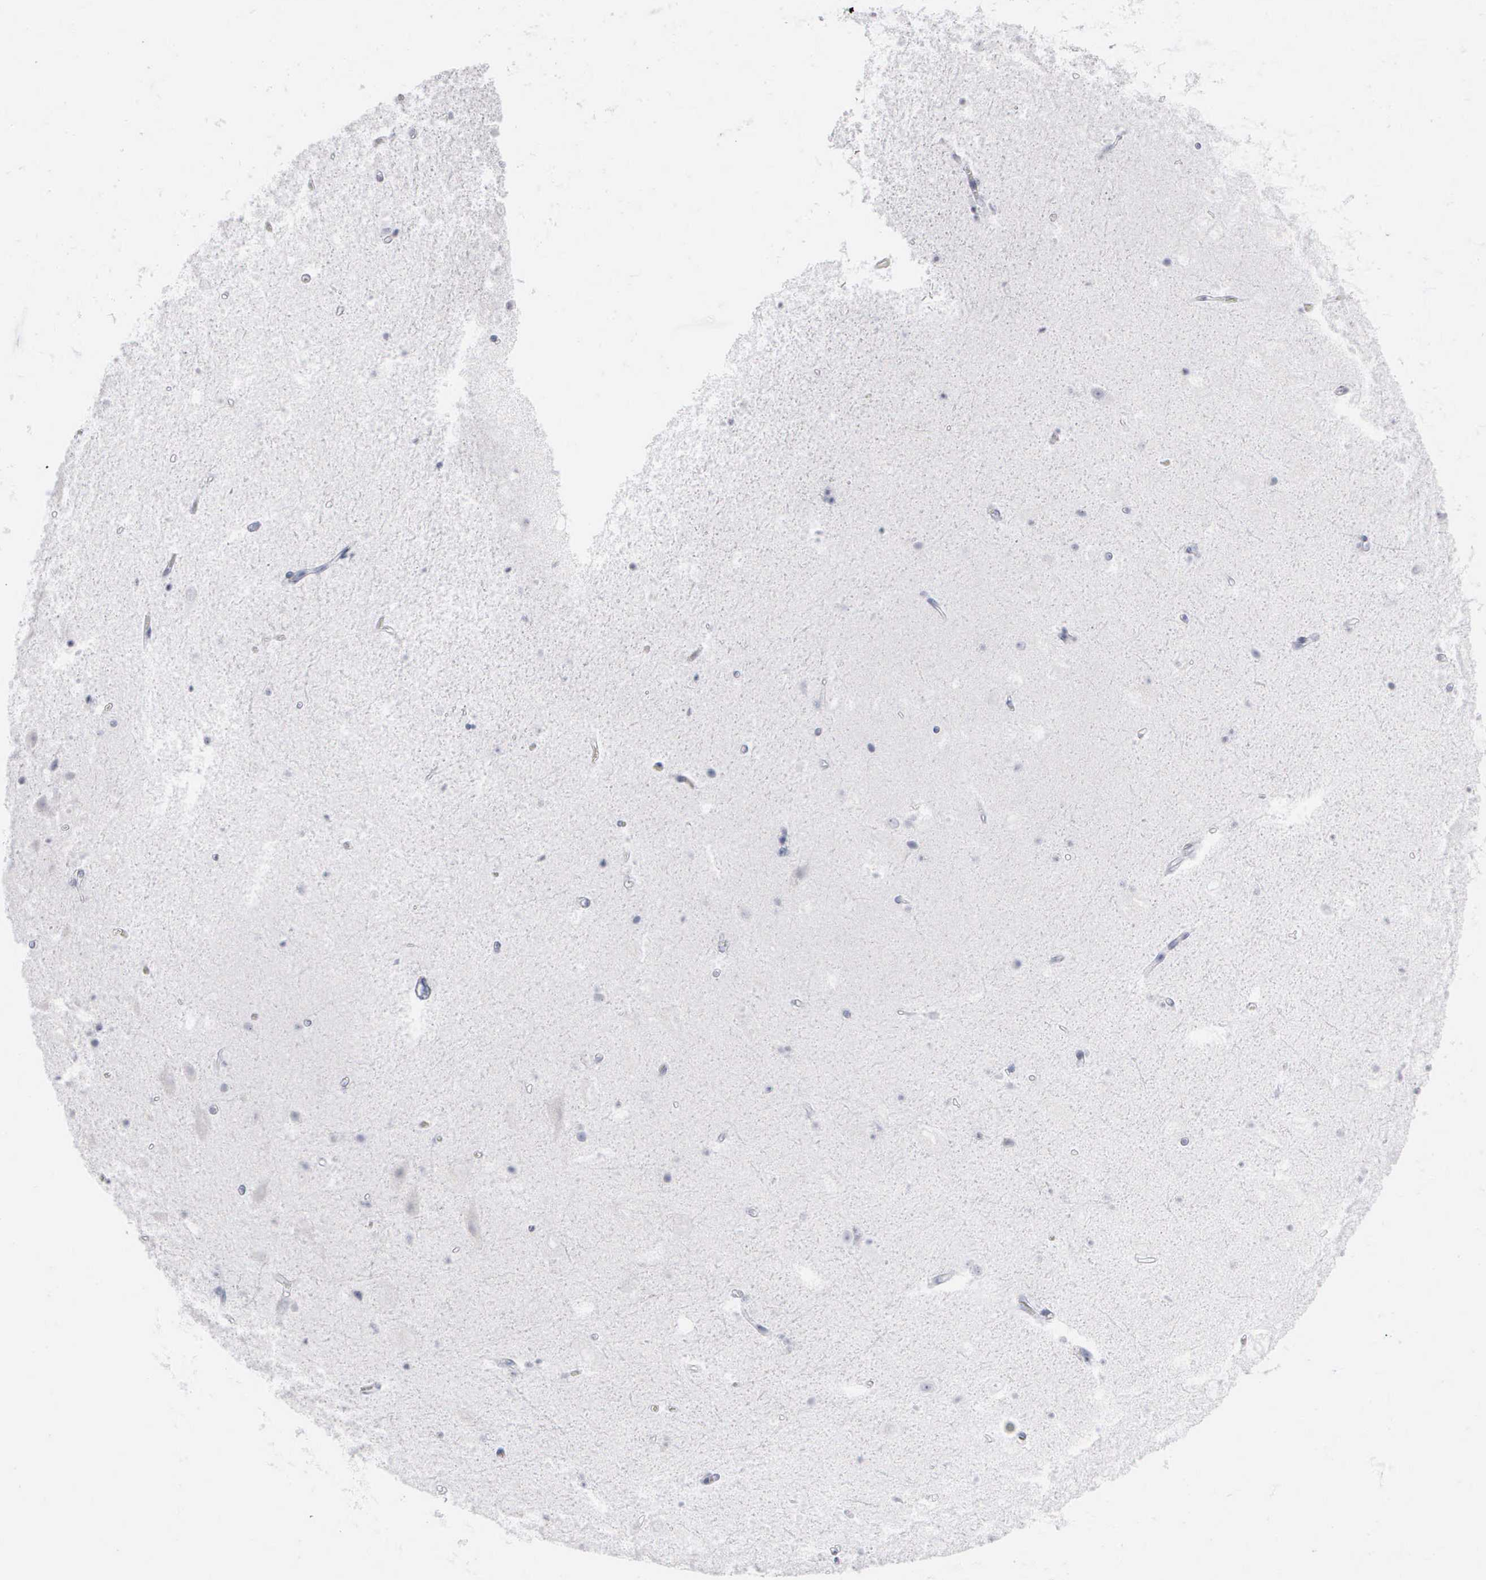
{"staining": {"intensity": "negative", "quantity": "none", "location": "none"}, "tissue": "hippocampus", "cell_type": "Glial cells", "image_type": "normal", "snomed": [{"axis": "morphology", "description": "Normal tissue, NOS"}, {"axis": "topography", "description": "Hippocampus"}], "caption": "This micrograph is of unremarkable hippocampus stained with immunohistochemistry (IHC) to label a protein in brown with the nuclei are counter-stained blue. There is no staining in glial cells.", "gene": "NKX2", "patient": {"sex": "male", "age": 45}}